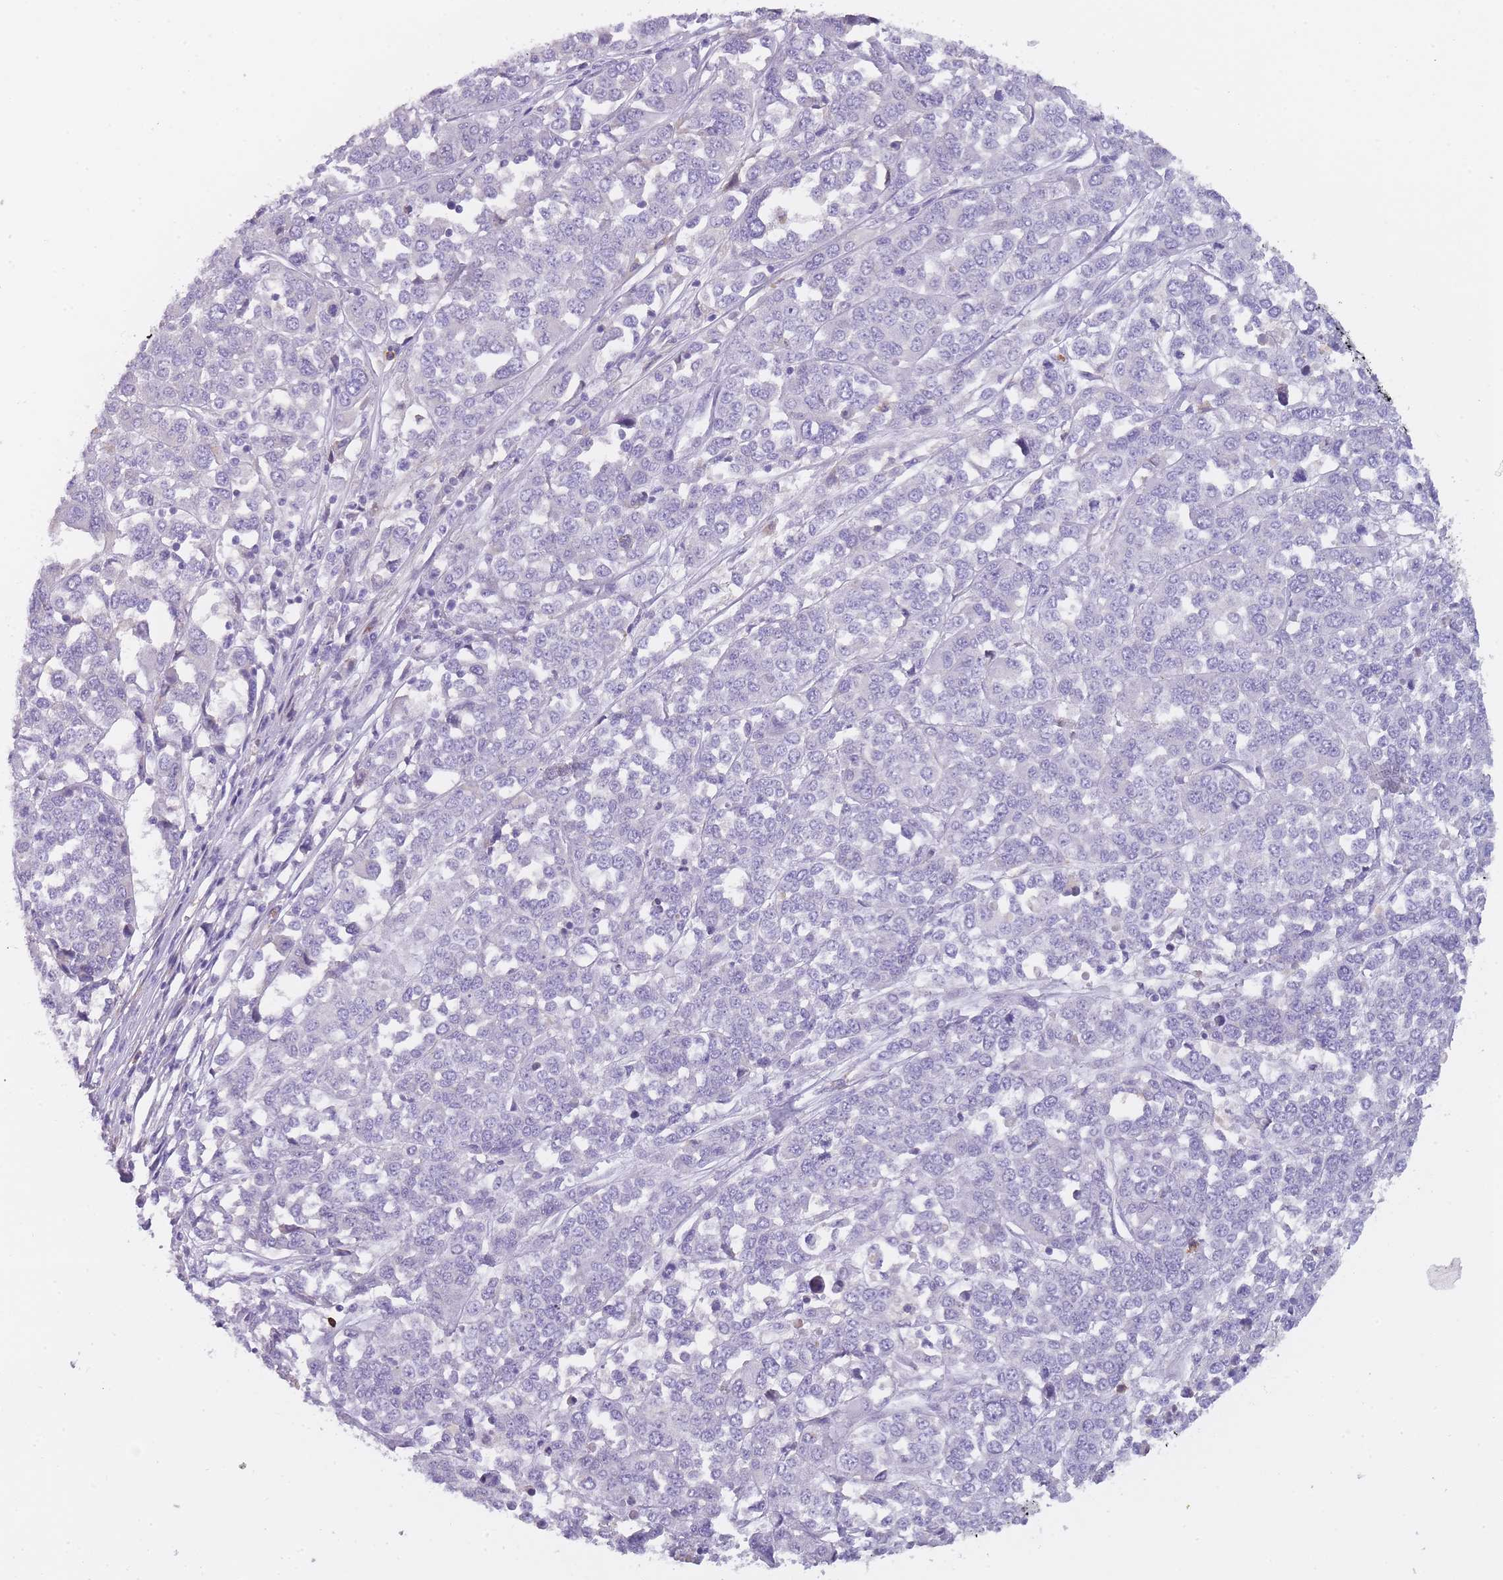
{"staining": {"intensity": "negative", "quantity": "none", "location": "none"}, "tissue": "melanoma", "cell_type": "Tumor cells", "image_type": "cancer", "snomed": [{"axis": "morphology", "description": "Malignant melanoma, Metastatic site"}, {"axis": "topography", "description": "Lymph node"}], "caption": "Tumor cells are negative for protein expression in human melanoma. Brightfield microscopy of IHC stained with DAB (brown) and hematoxylin (blue), captured at high magnification.", "gene": "CR1L", "patient": {"sex": "male", "age": 44}}